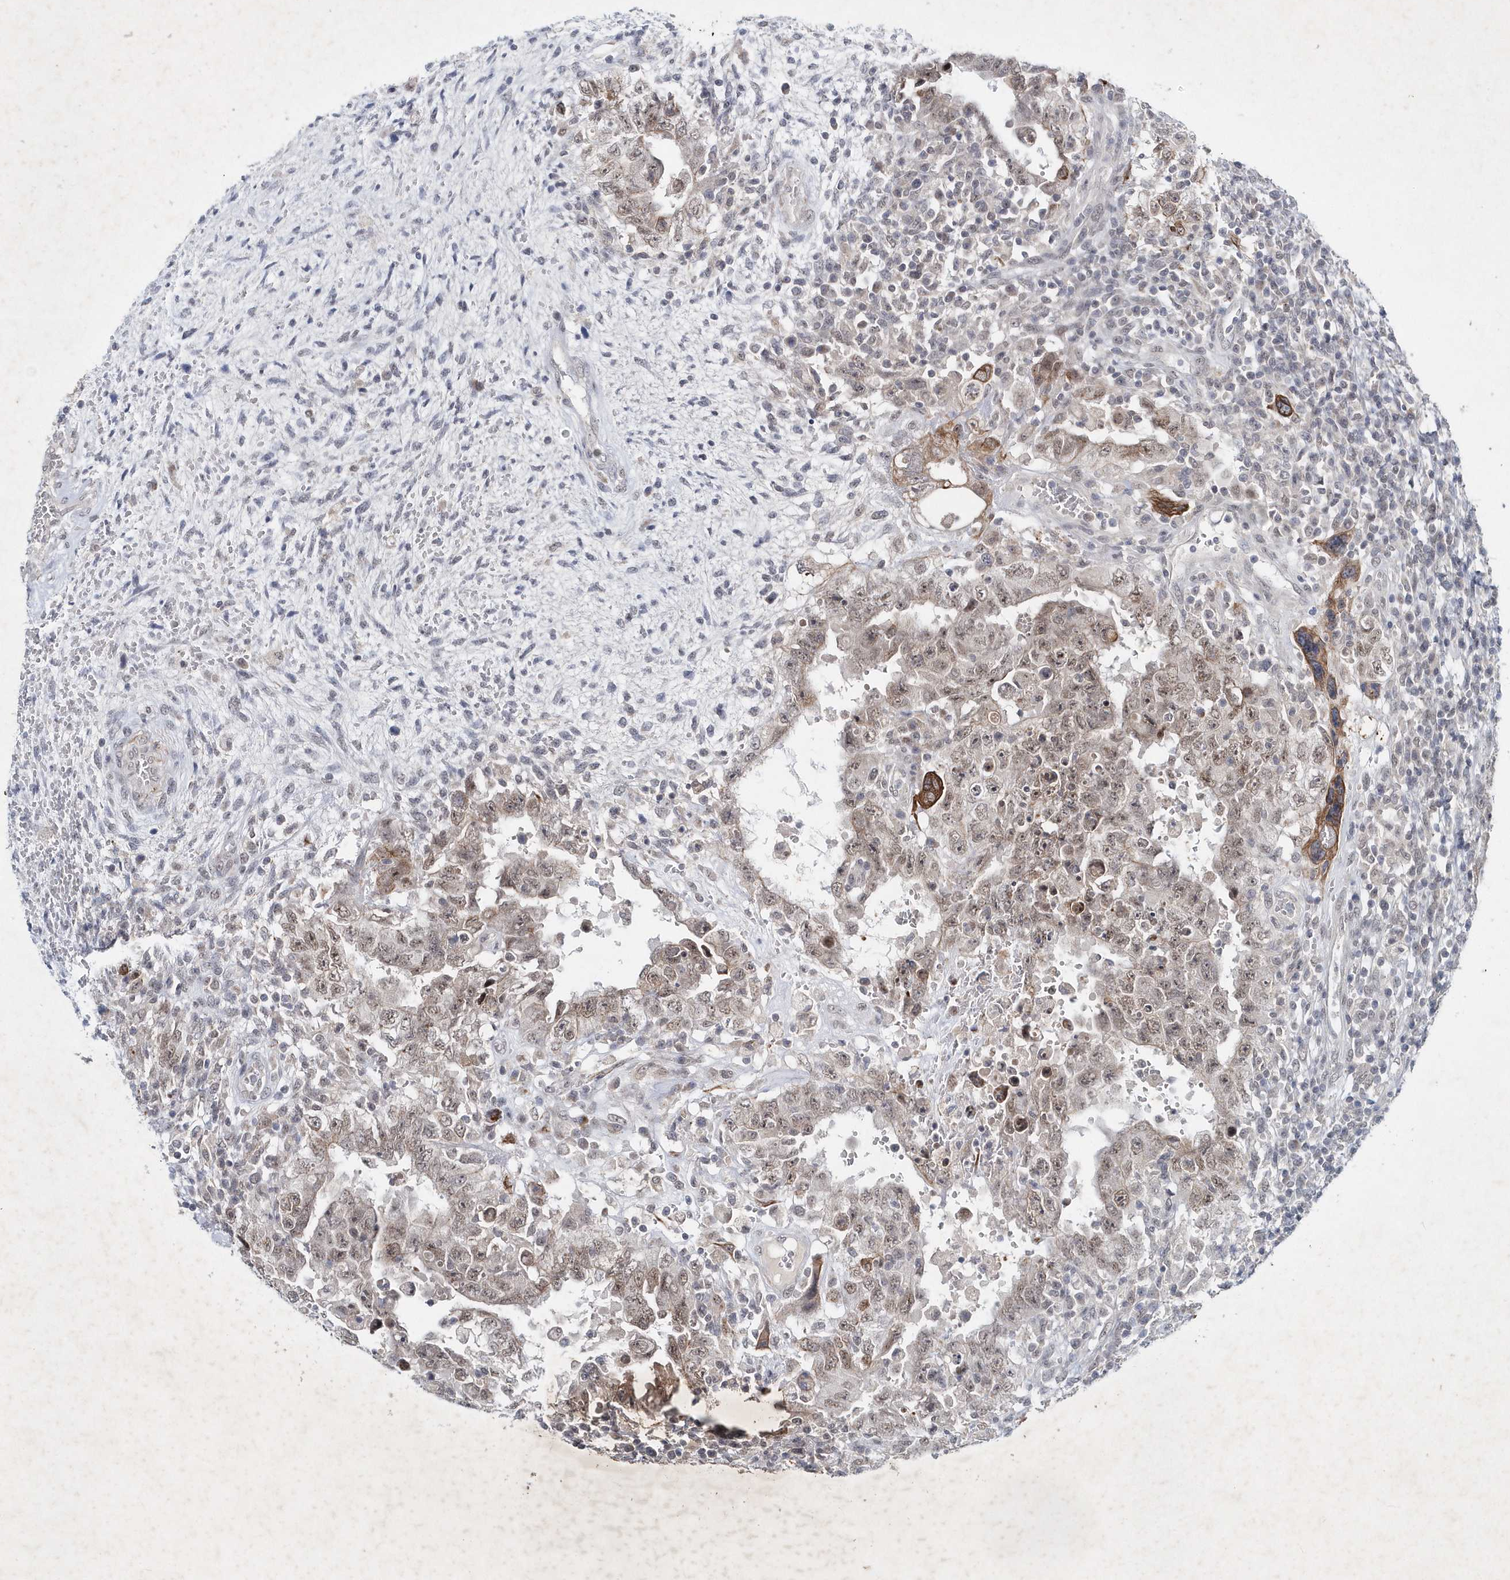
{"staining": {"intensity": "weak", "quantity": "25%-75%", "location": "nuclear"}, "tissue": "testis cancer", "cell_type": "Tumor cells", "image_type": "cancer", "snomed": [{"axis": "morphology", "description": "Carcinoma, Embryonal, NOS"}, {"axis": "topography", "description": "Testis"}], "caption": "Testis cancer (embryonal carcinoma) stained for a protein (brown) reveals weak nuclear positive positivity in about 25%-75% of tumor cells.", "gene": "ZBTB9", "patient": {"sex": "male", "age": 26}}